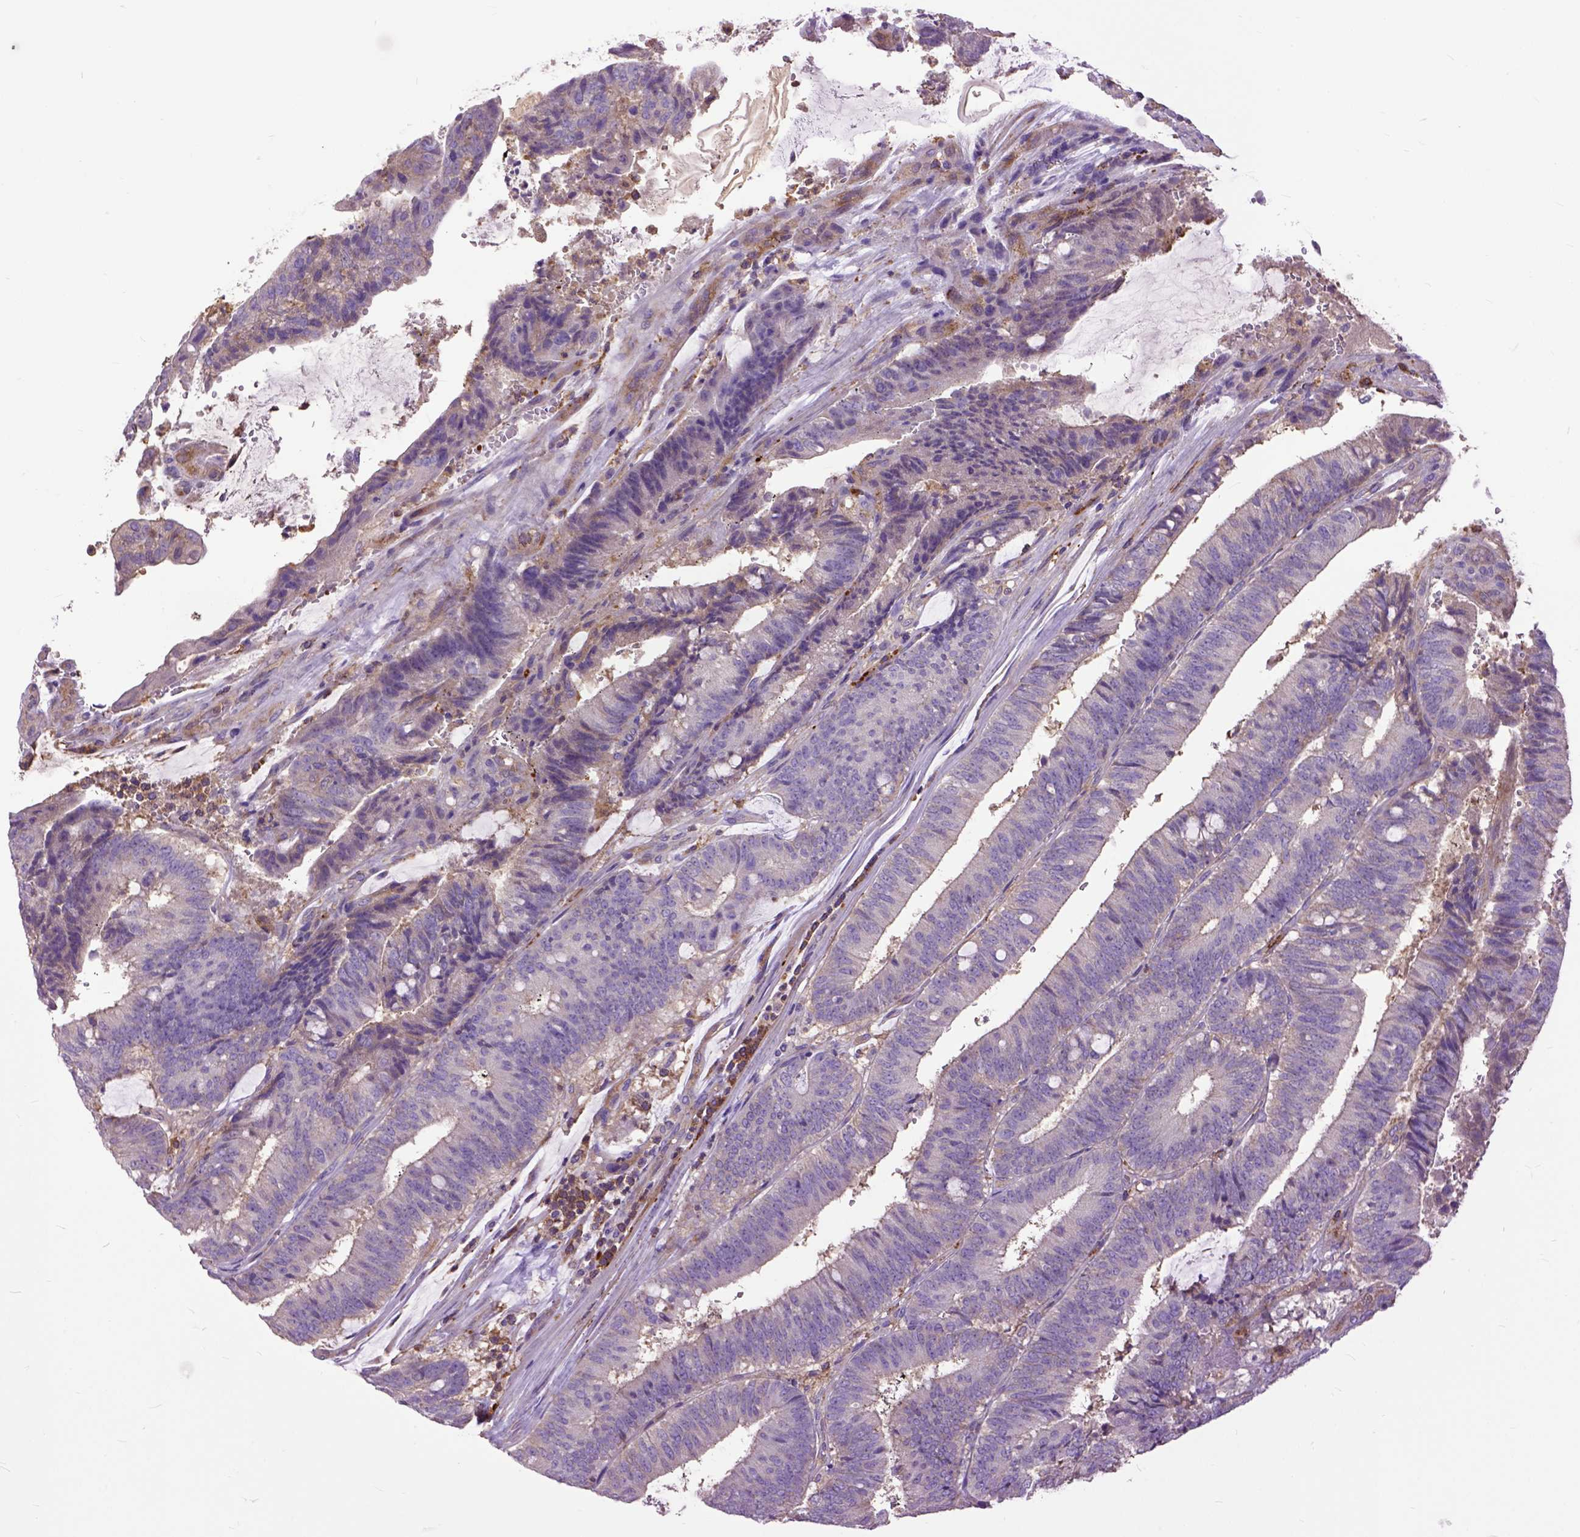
{"staining": {"intensity": "negative", "quantity": "none", "location": "none"}, "tissue": "colorectal cancer", "cell_type": "Tumor cells", "image_type": "cancer", "snomed": [{"axis": "morphology", "description": "Adenocarcinoma, NOS"}, {"axis": "topography", "description": "Colon"}], "caption": "Image shows no significant protein positivity in tumor cells of colorectal cancer.", "gene": "NAMPT", "patient": {"sex": "female", "age": 43}}